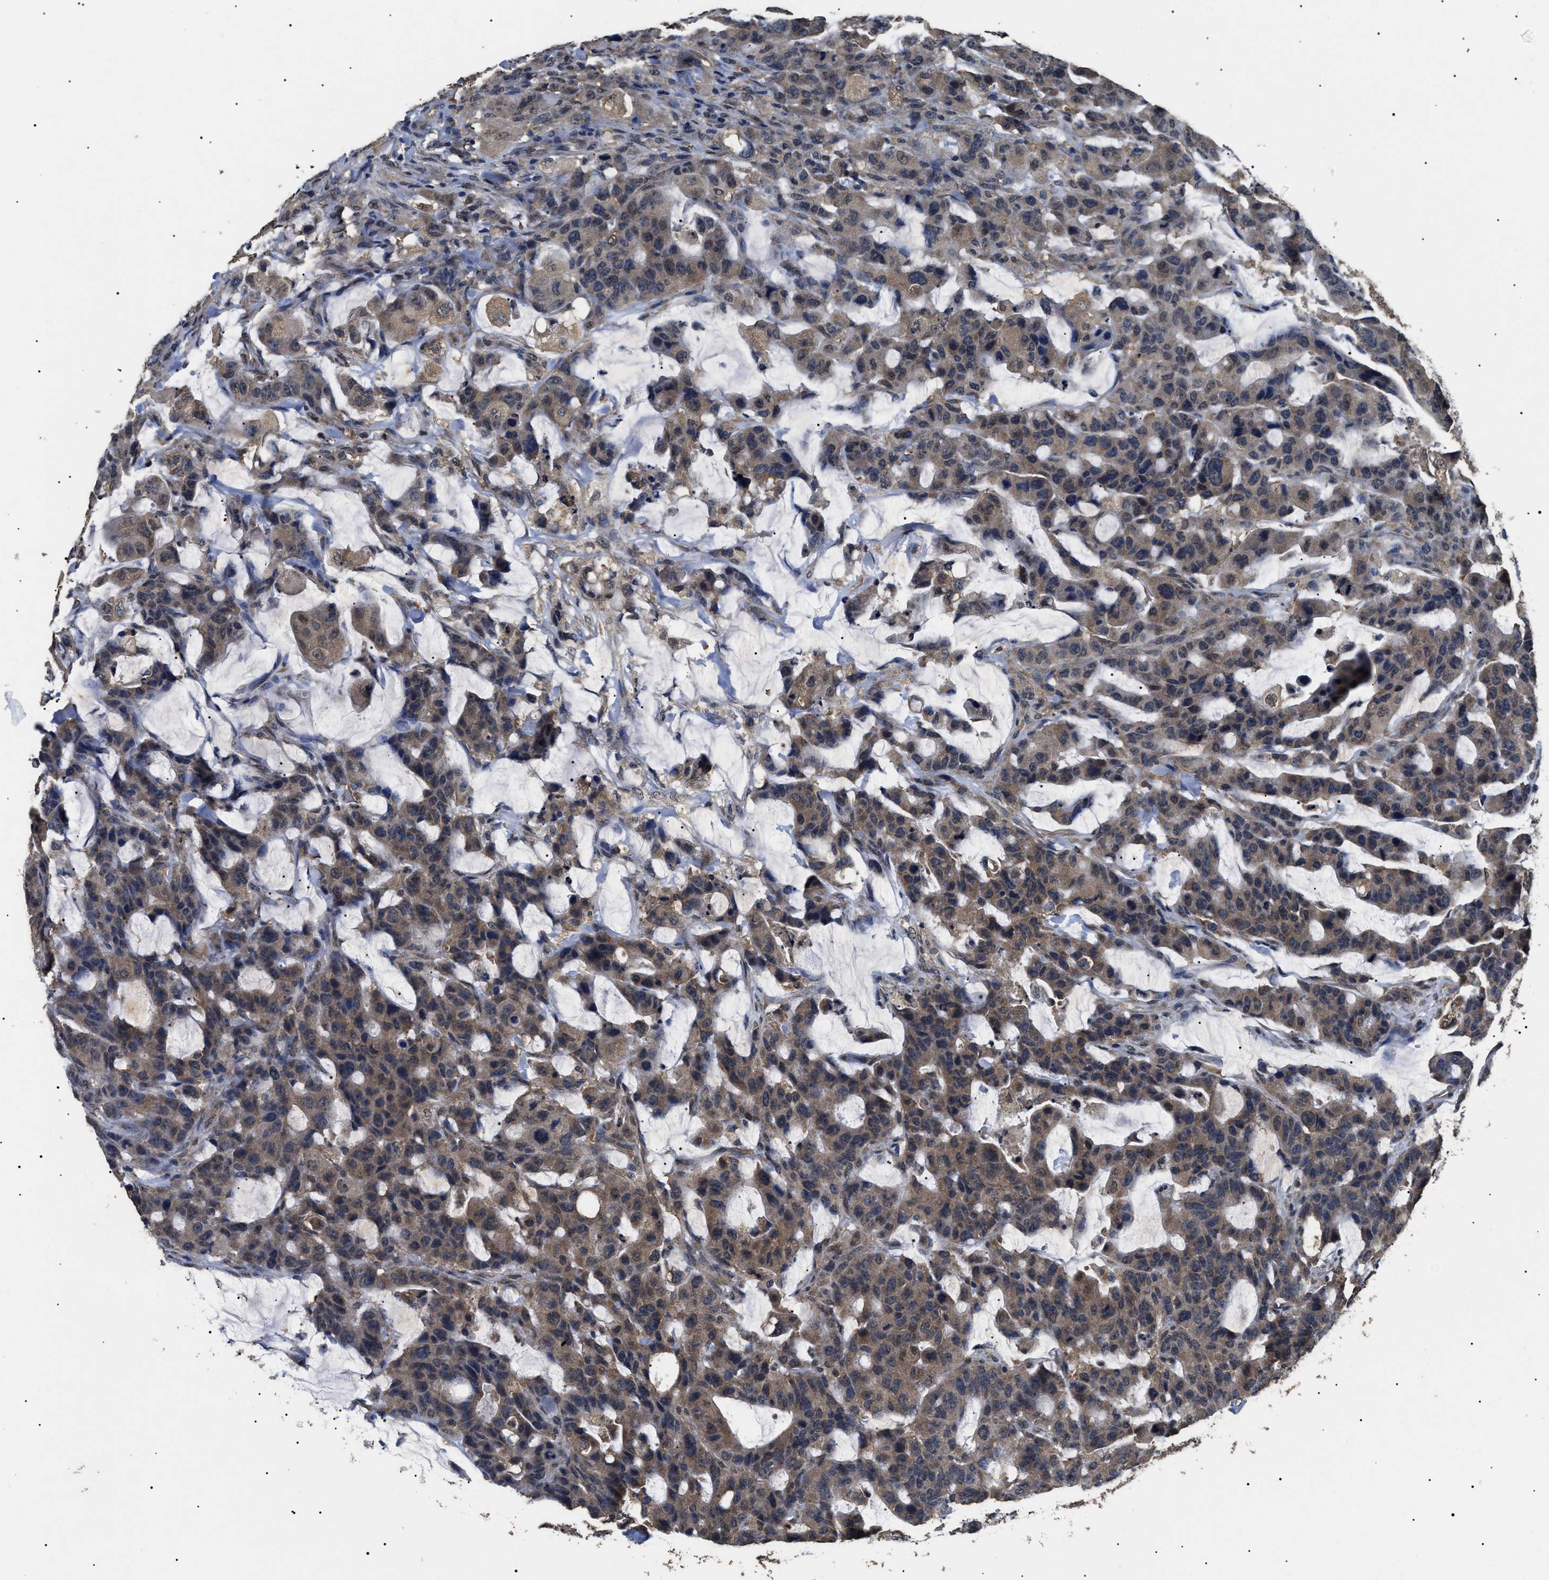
{"staining": {"intensity": "moderate", "quantity": ">75%", "location": "cytoplasmic/membranous,nuclear"}, "tissue": "colorectal cancer", "cell_type": "Tumor cells", "image_type": "cancer", "snomed": [{"axis": "morphology", "description": "Adenocarcinoma, NOS"}, {"axis": "topography", "description": "Colon"}], "caption": "Colorectal cancer (adenocarcinoma) stained with a protein marker demonstrates moderate staining in tumor cells.", "gene": "PSMD8", "patient": {"sex": "male", "age": 76}}